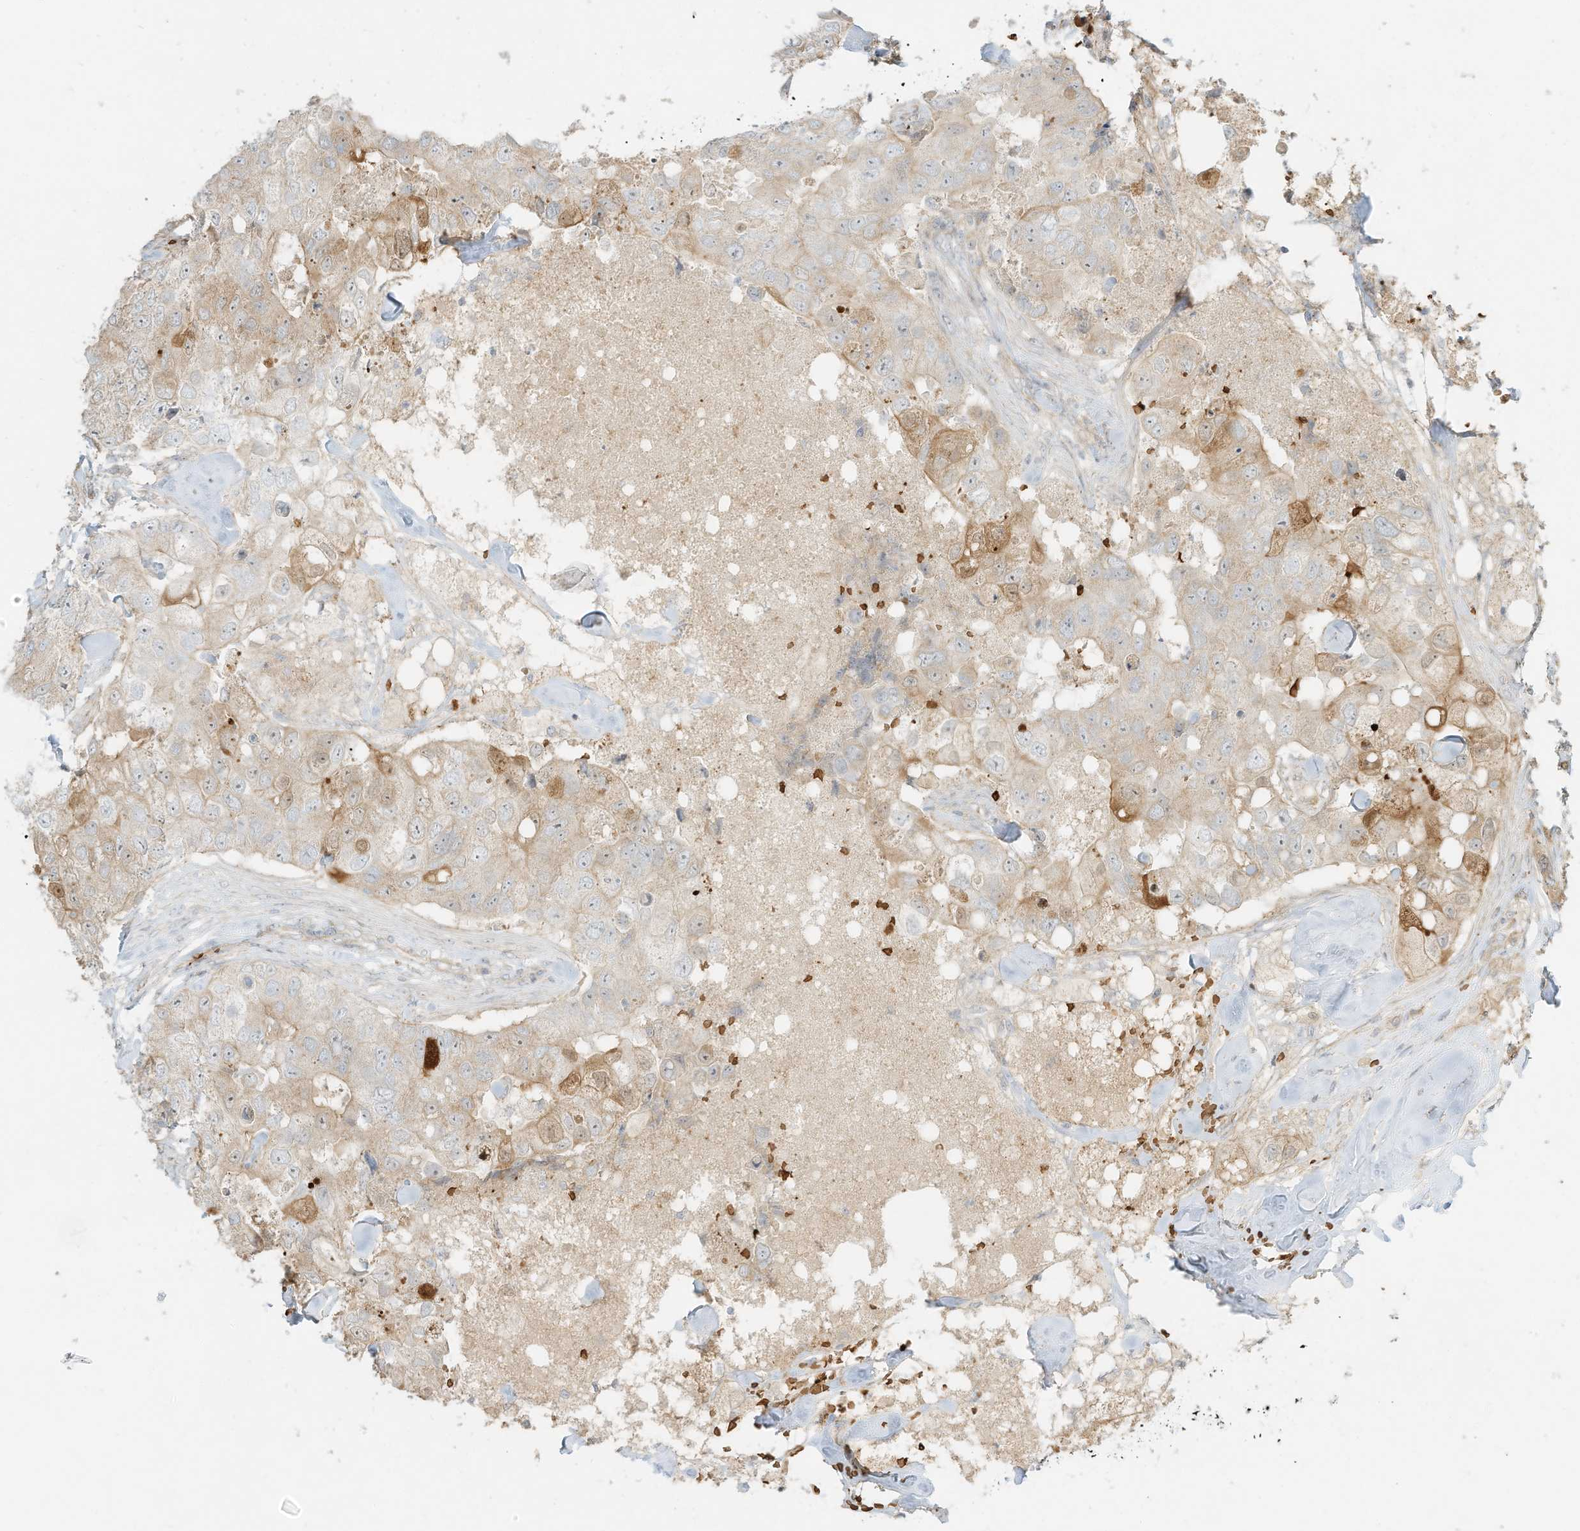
{"staining": {"intensity": "moderate", "quantity": "<25%", "location": "cytoplasmic/membranous"}, "tissue": "breast cancer", "cell_type": "Tumor cells", "image_type": "cancer", "snomed": [{"axis": "morphology", "description": "Duct carcinoma"}, {"axis": "topography", "description": "Breast"}], "caption": "Breast cancer stained with a brown dye displays moderate cytoplasmic/membranous positive expression in approximately <25% of tumor cells.", "gene": "OFD1", "patient": {"sex": "female", "age": 62}}